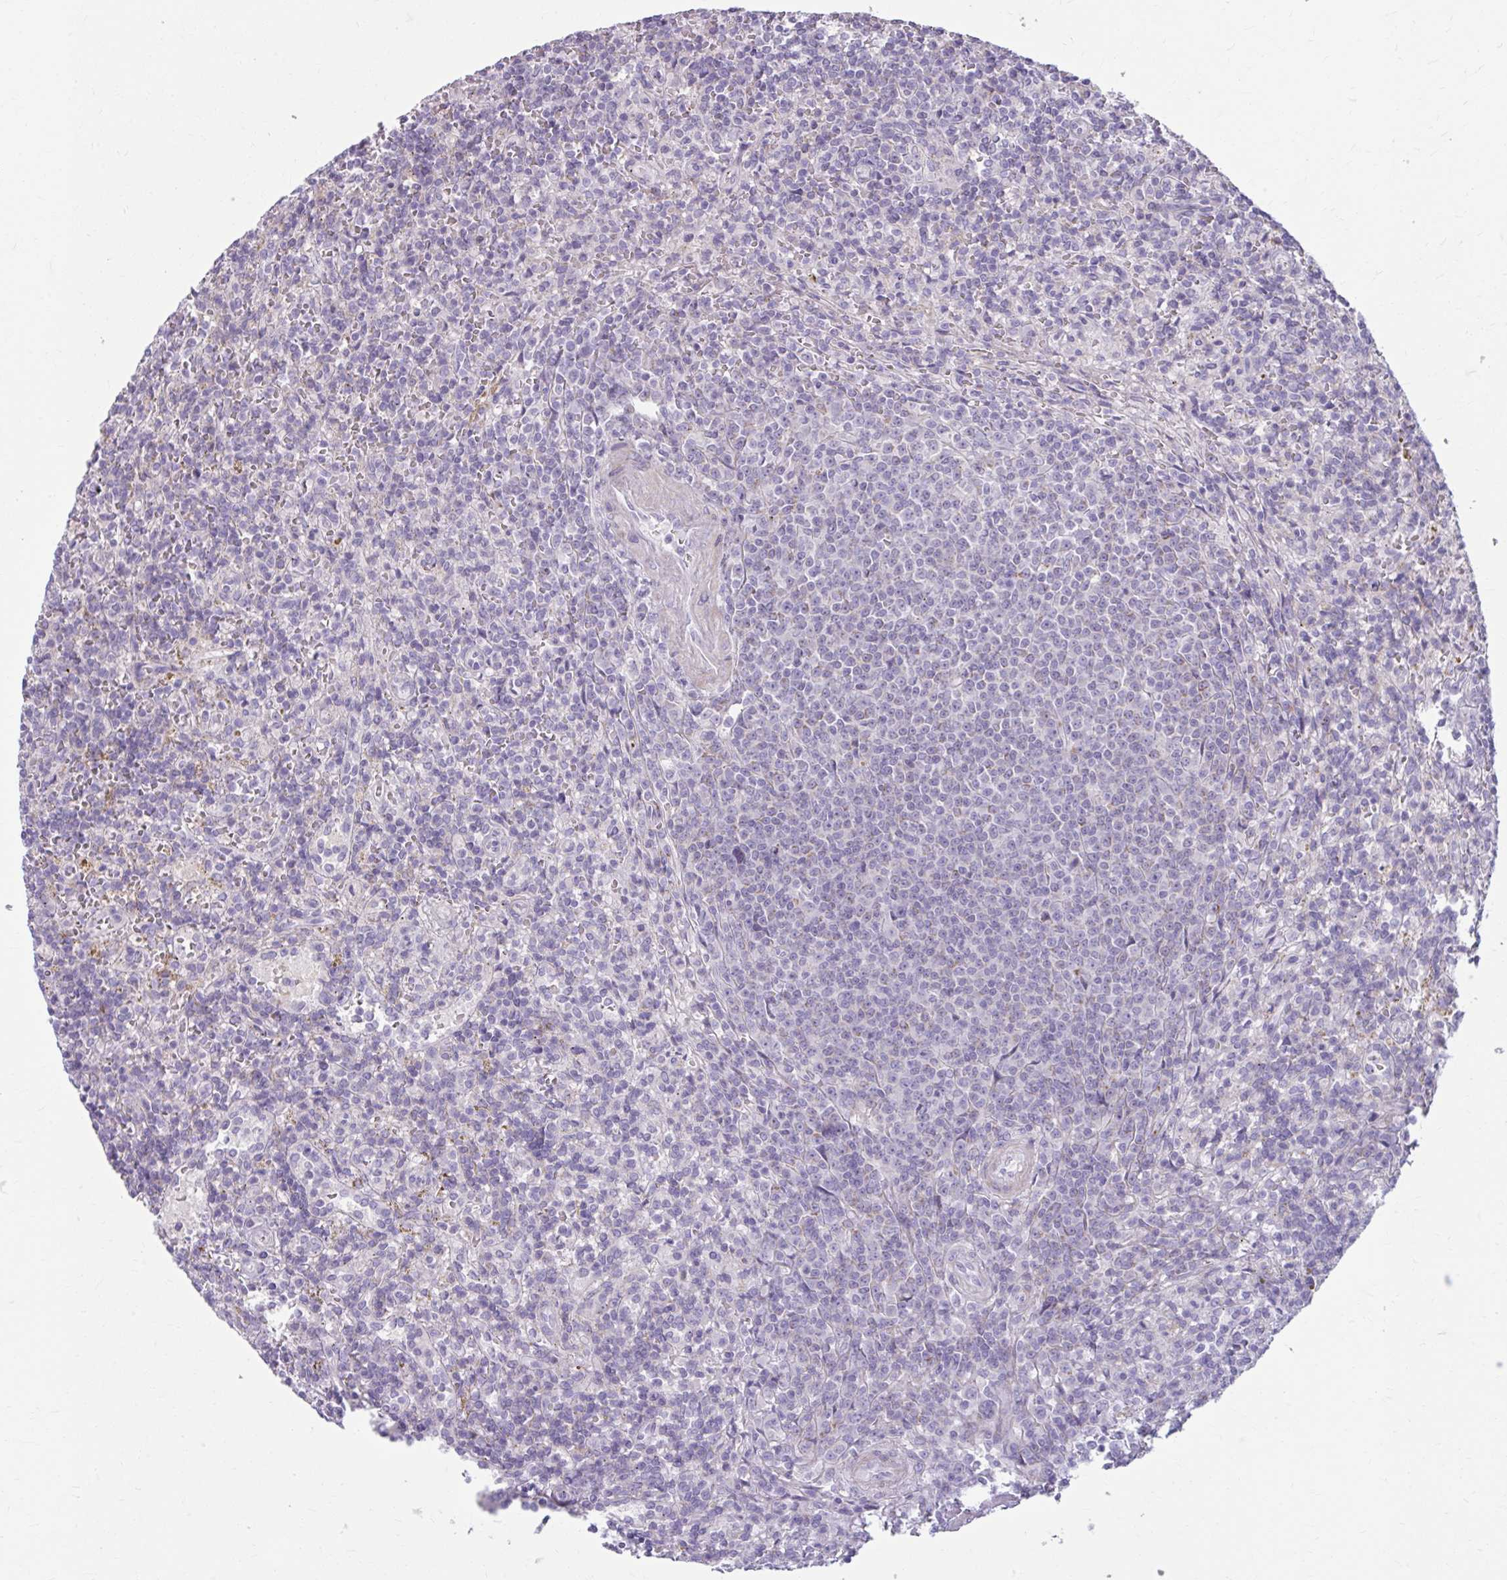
{"staining": {"intensity": "negative", "quantity": "none", "location": "none"}, "tissue": "lymphoma", "cell_type": "Tumor cells", "image_type": "cancer", "snomed": [{"axis": "morphology", "description": "Malignant lymphoma, non-Hodgkin's type, Low grade"}, {"axis": "topography", "description": "Spleen"}], "caption": "Photomicrograph shows no protein positivity in tumor cells of malignant lymphoma, non-Hodgkin's type (low-grade) tissue.", "gene": "MSMO1", "patient": {"sex": "male", "age": 67}}